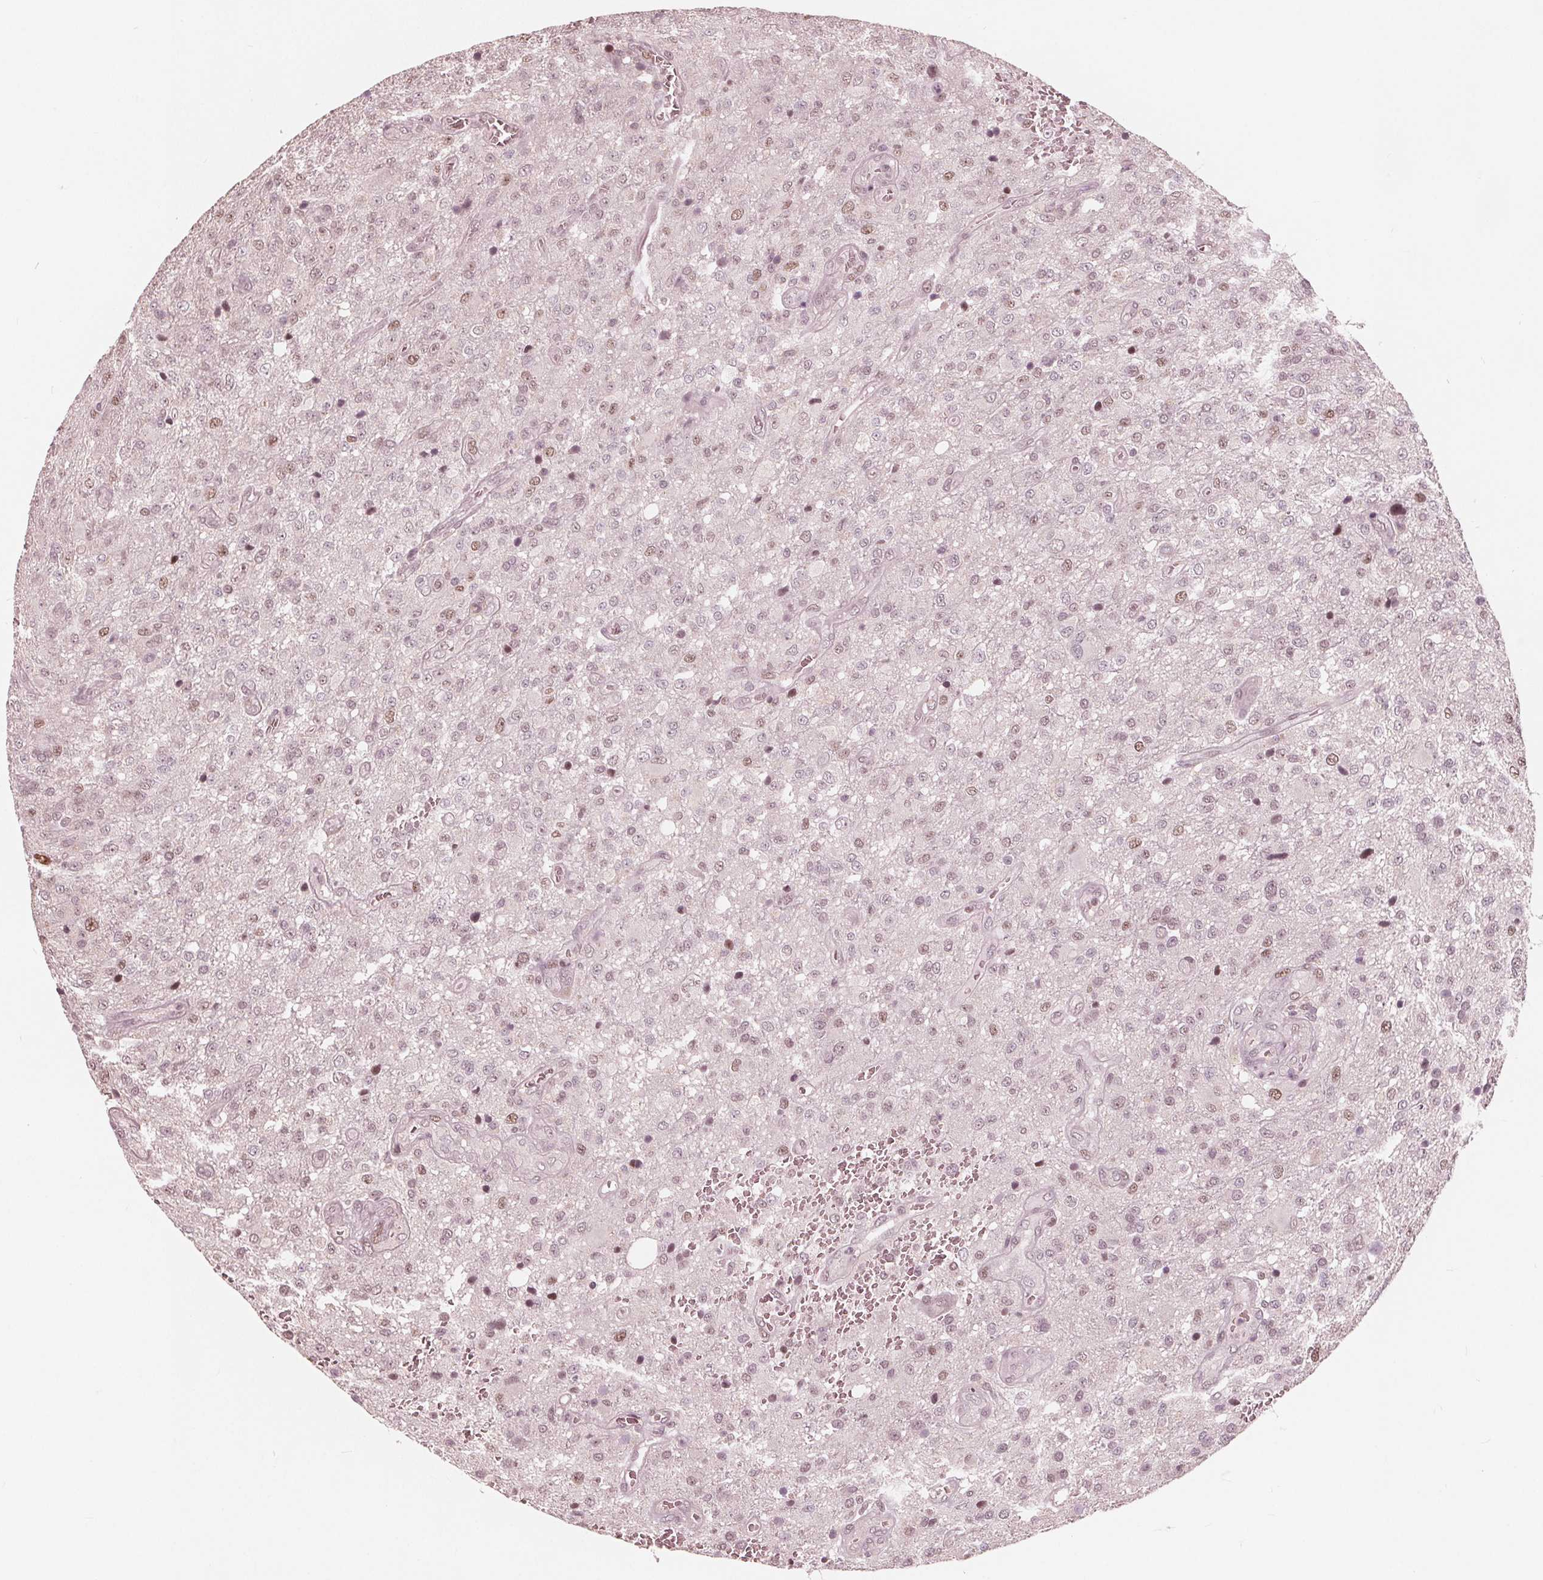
{"staining": {"intensity": "weak", "quantity": "<25%", "location": "nuclear"}, "tissue": "glioma", "cell_type": "Tumor cells", "image_type": "cancer", "snomed": [{"axis": "morphology", "description": "Glioma, malignant, Low grade"}, {"axis": "topography", "description": "Brain"}], "caption": "This is an IHC micrograph of human glioma. There is no staining in tumor cells.", "gene": "HIRIP3", "patient": {"sex": "male", "age": 66}}